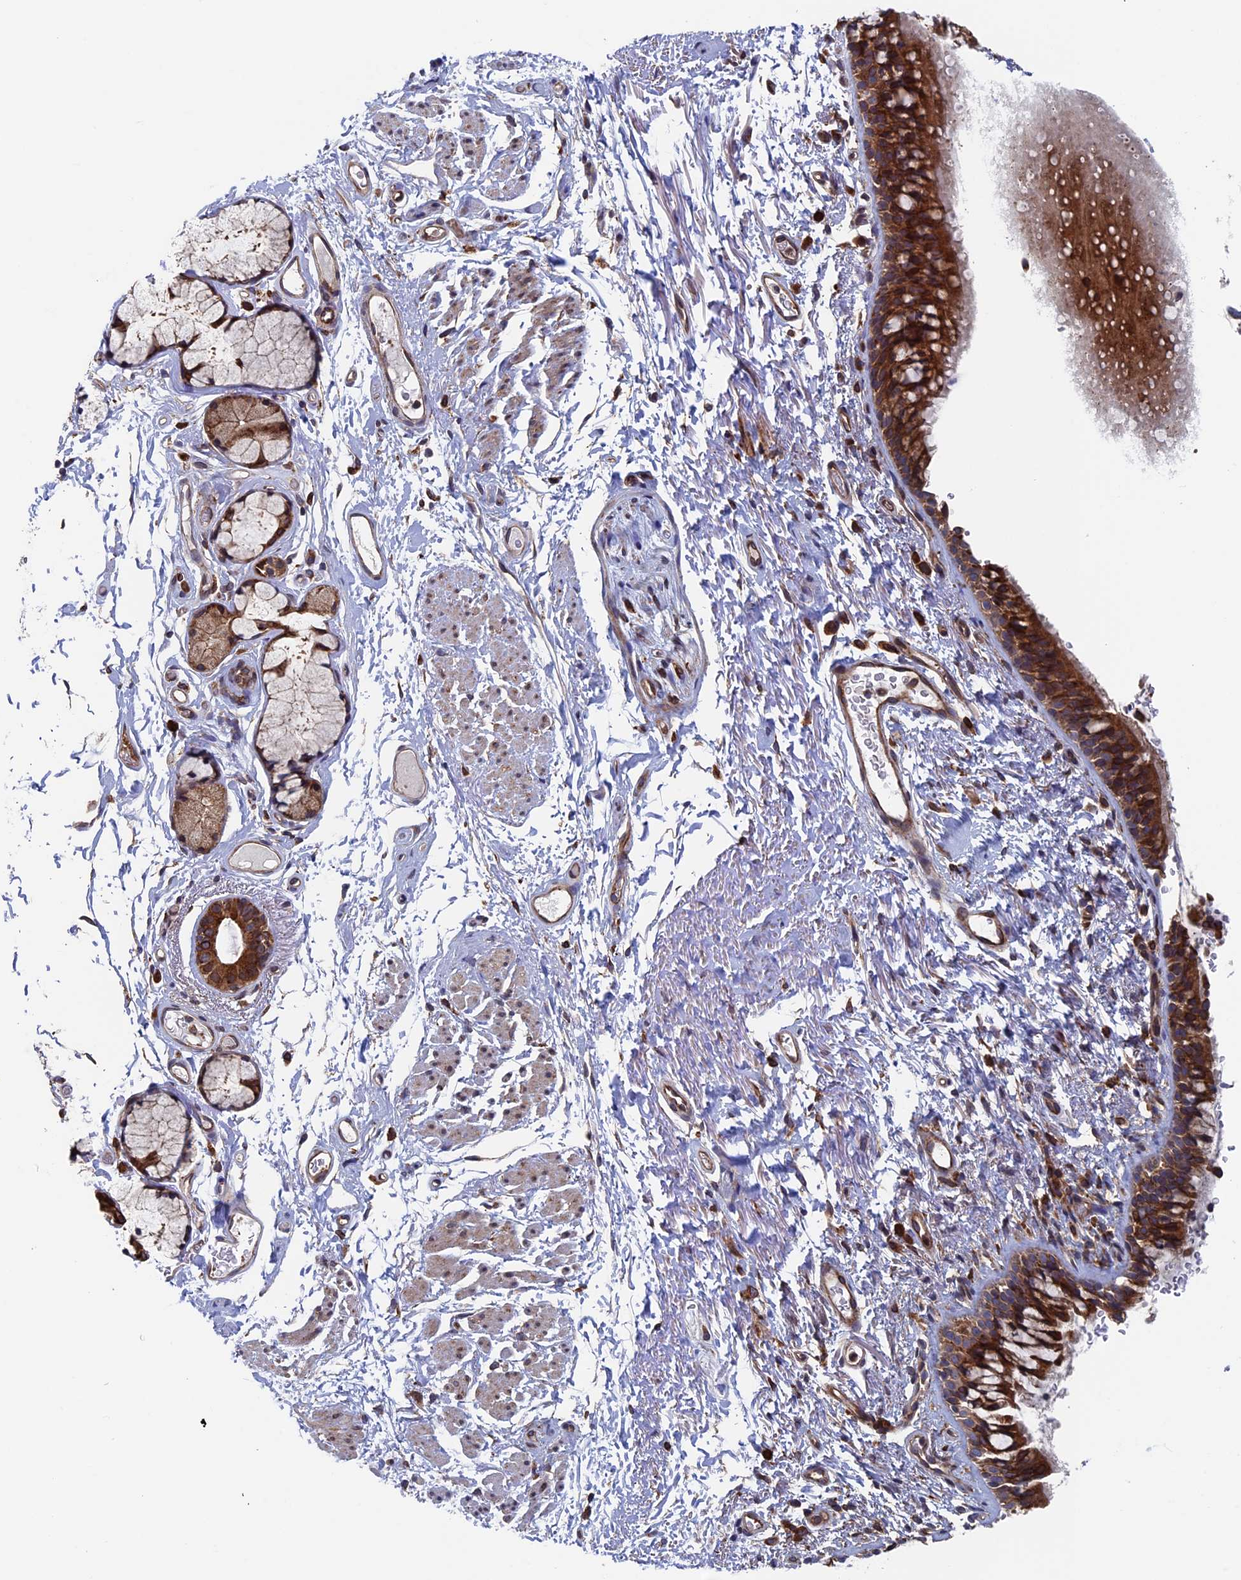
{"staining": {"intensity": "strong", "quantity": ">75%", "location": "cytoplasmic/membranous"}, "tissue": "bronchus", "cell_type": "Respiratory epithelial cells", "image_type": "normal", "snomed": [{"axis": "morphology", "description": "Normal tissue, NOS"}, {"axis": "topography", "description": "Cartilage tissue"}, {"axis": "topography", "description": "Bronchus"}], "caption": "Immunohistochemistry (DAB) staining of normal human bronchus demonstrates strong cytoplasmic/membranous protein positivity in about >75% of respiratory epithelial cells.", "gene": "RPUSD1", "patient": {"sex": "female", "age": 73}}